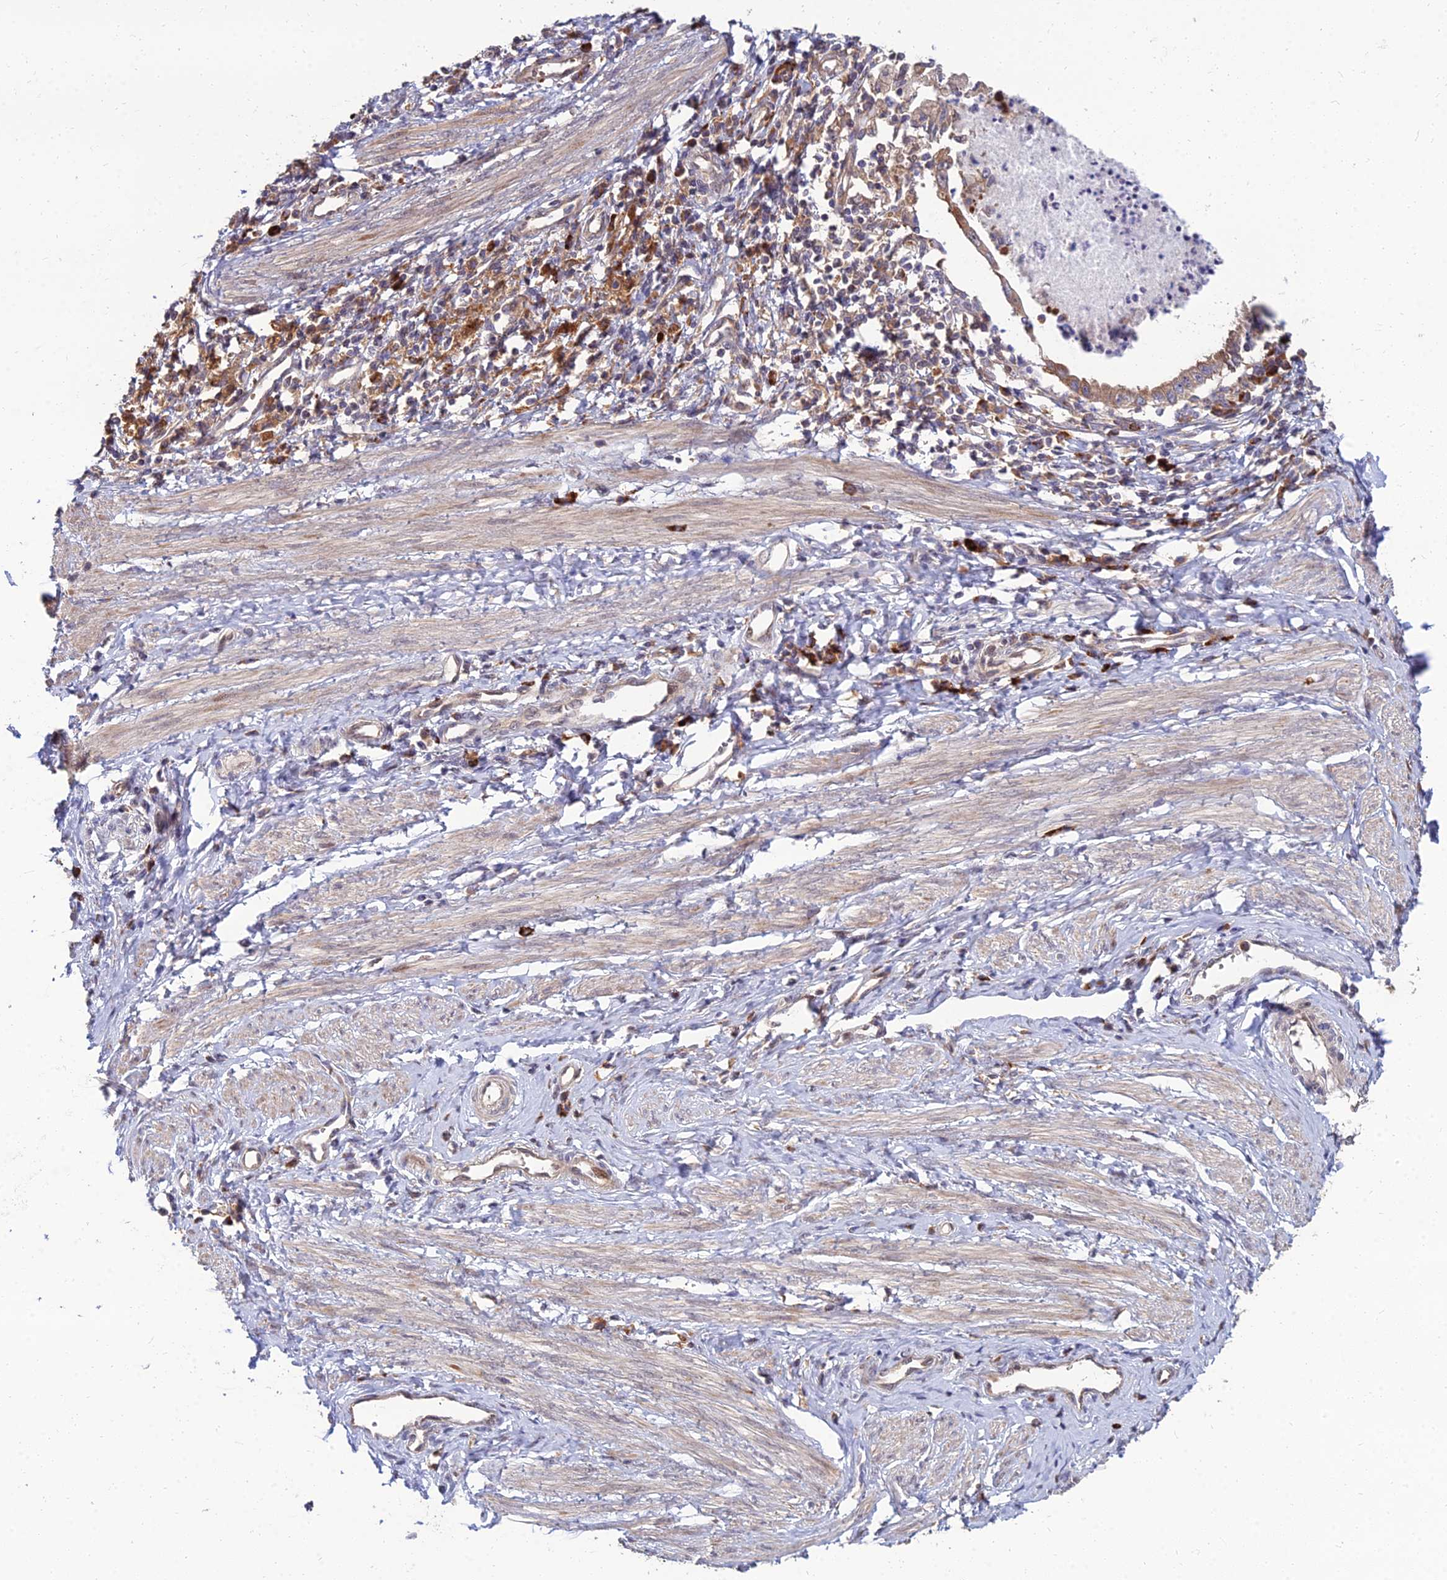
{"staining": {"intensity": "moderate", "quantity": ">75%", "location": "cytoplasmic/membranous"}, "tissue": "cervical cancer", "cell_type": "Tumor cells", "image_type": "cancer", "snomed": [{"axis": "morphology", "description": "Adenocarcinoma, NOS"}, {"axis": "topography", "description": "Cervix"}], "caption": "High-power microscopy captured an immunohistochemistry (IHC) image of cervical adenocarcinoma, revealing moderate cytoplasmic/membranous expression in about >75% of tumor cells. (IHC, brightfield microscopy, high magnification).", "gene": "CCT6B", "patient": {"sex": "female", "age": 36}}